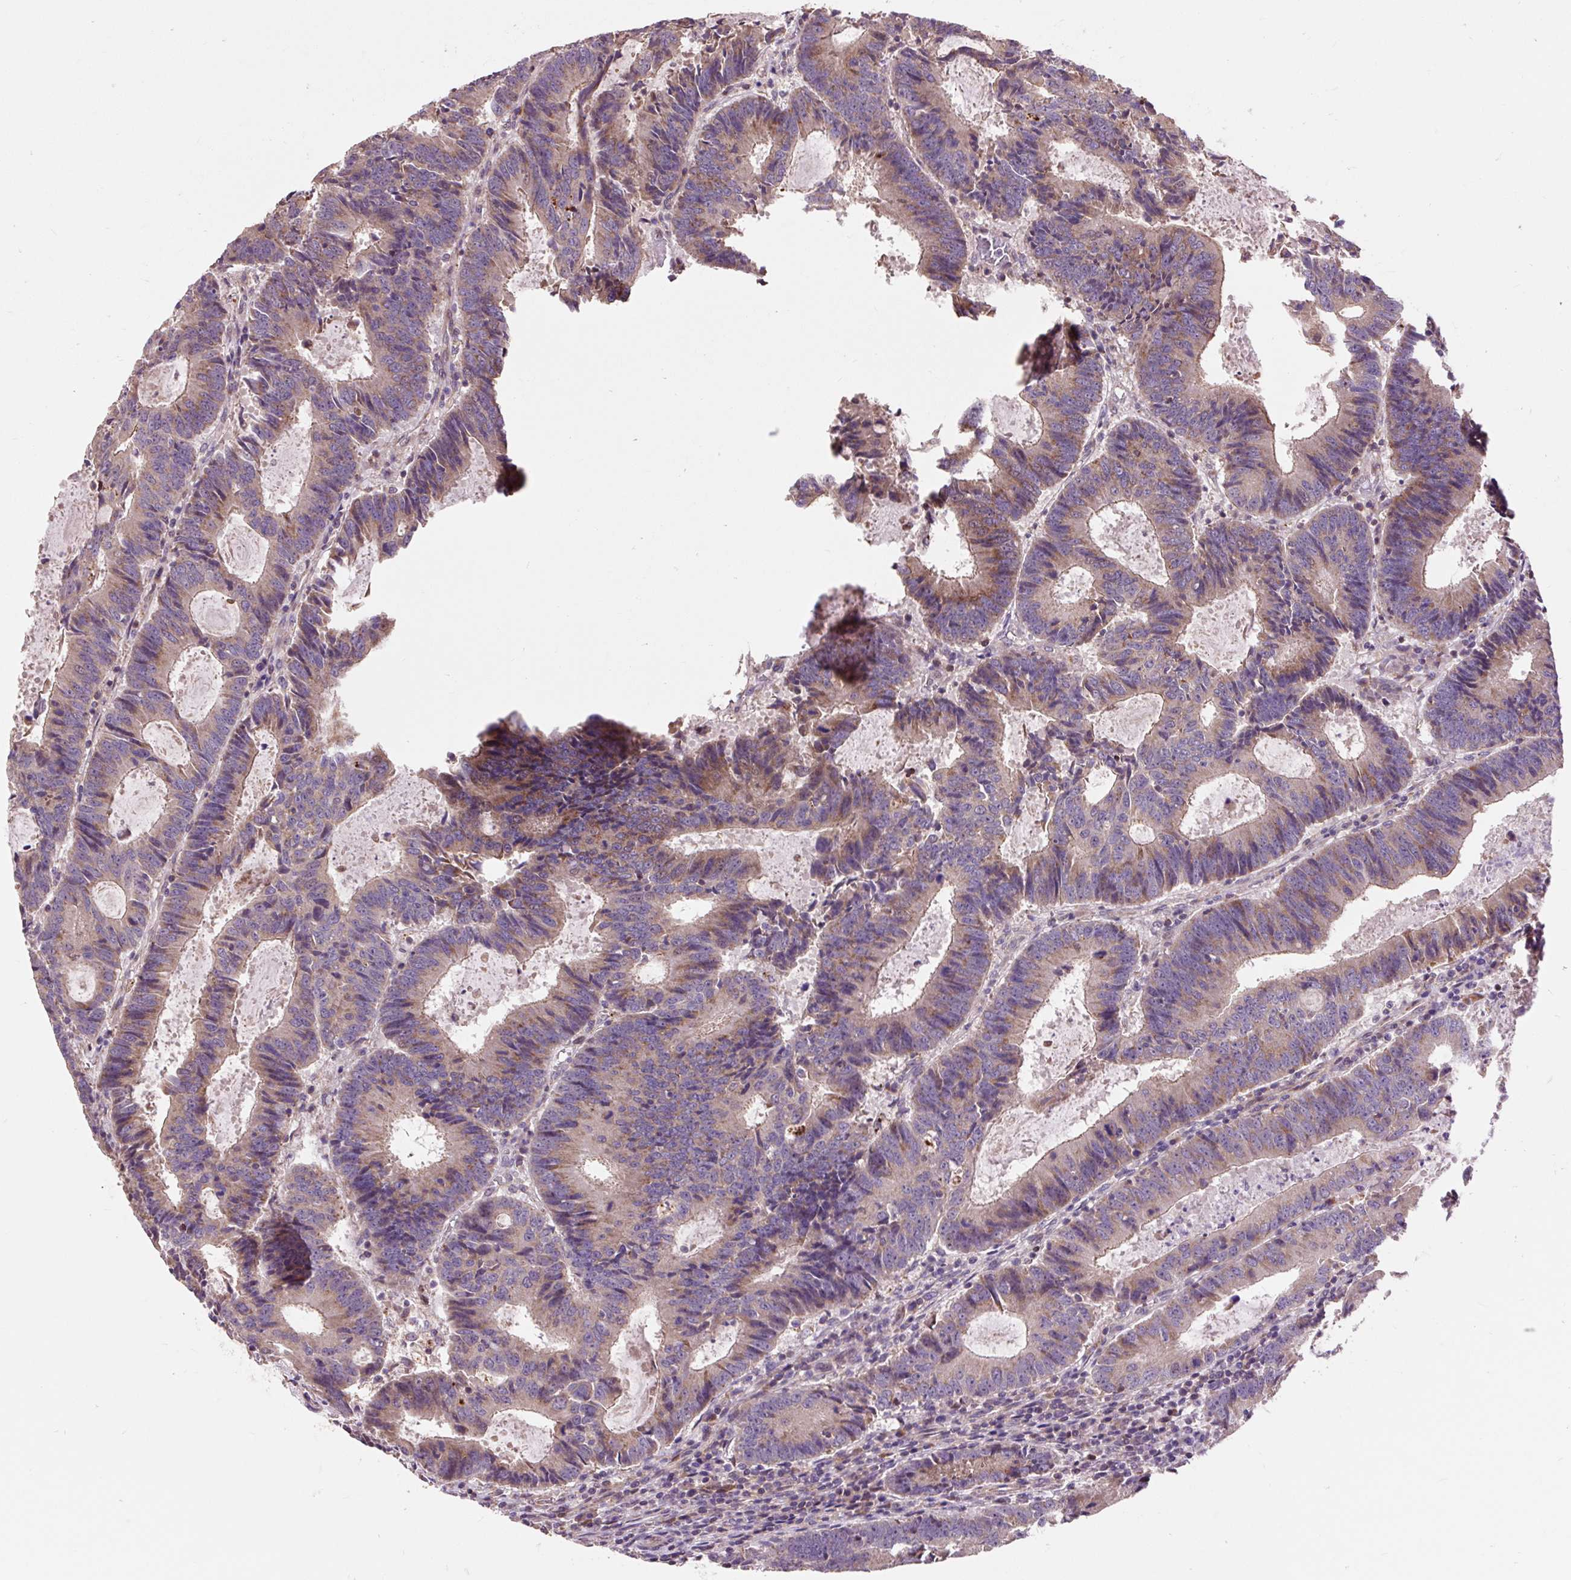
{"staining": {"intensity": "moderate", "quantity": ">75%", "location": "cytoplasmic/membranous"}, "tissue": "colorectal cancer", "cell_type": "Tumor cells", "image_type": "cancer", "snomed": [{"axis": "morphology", "description": "Adenocarcinoma, NOS"}, {"axis": "topography", "description": "Colon"}], "caption": "Brown immunohistochemical staining in colorectal cancer (adenocarcinoma) shows moderate cytoplasmic/membranous expression in about >75% of tumor cells. (Brightfield microscopy of DAB IHC at high magnification).", "gene": "PRIMPOL", "patient": {"sex": "male", "age": 67}}